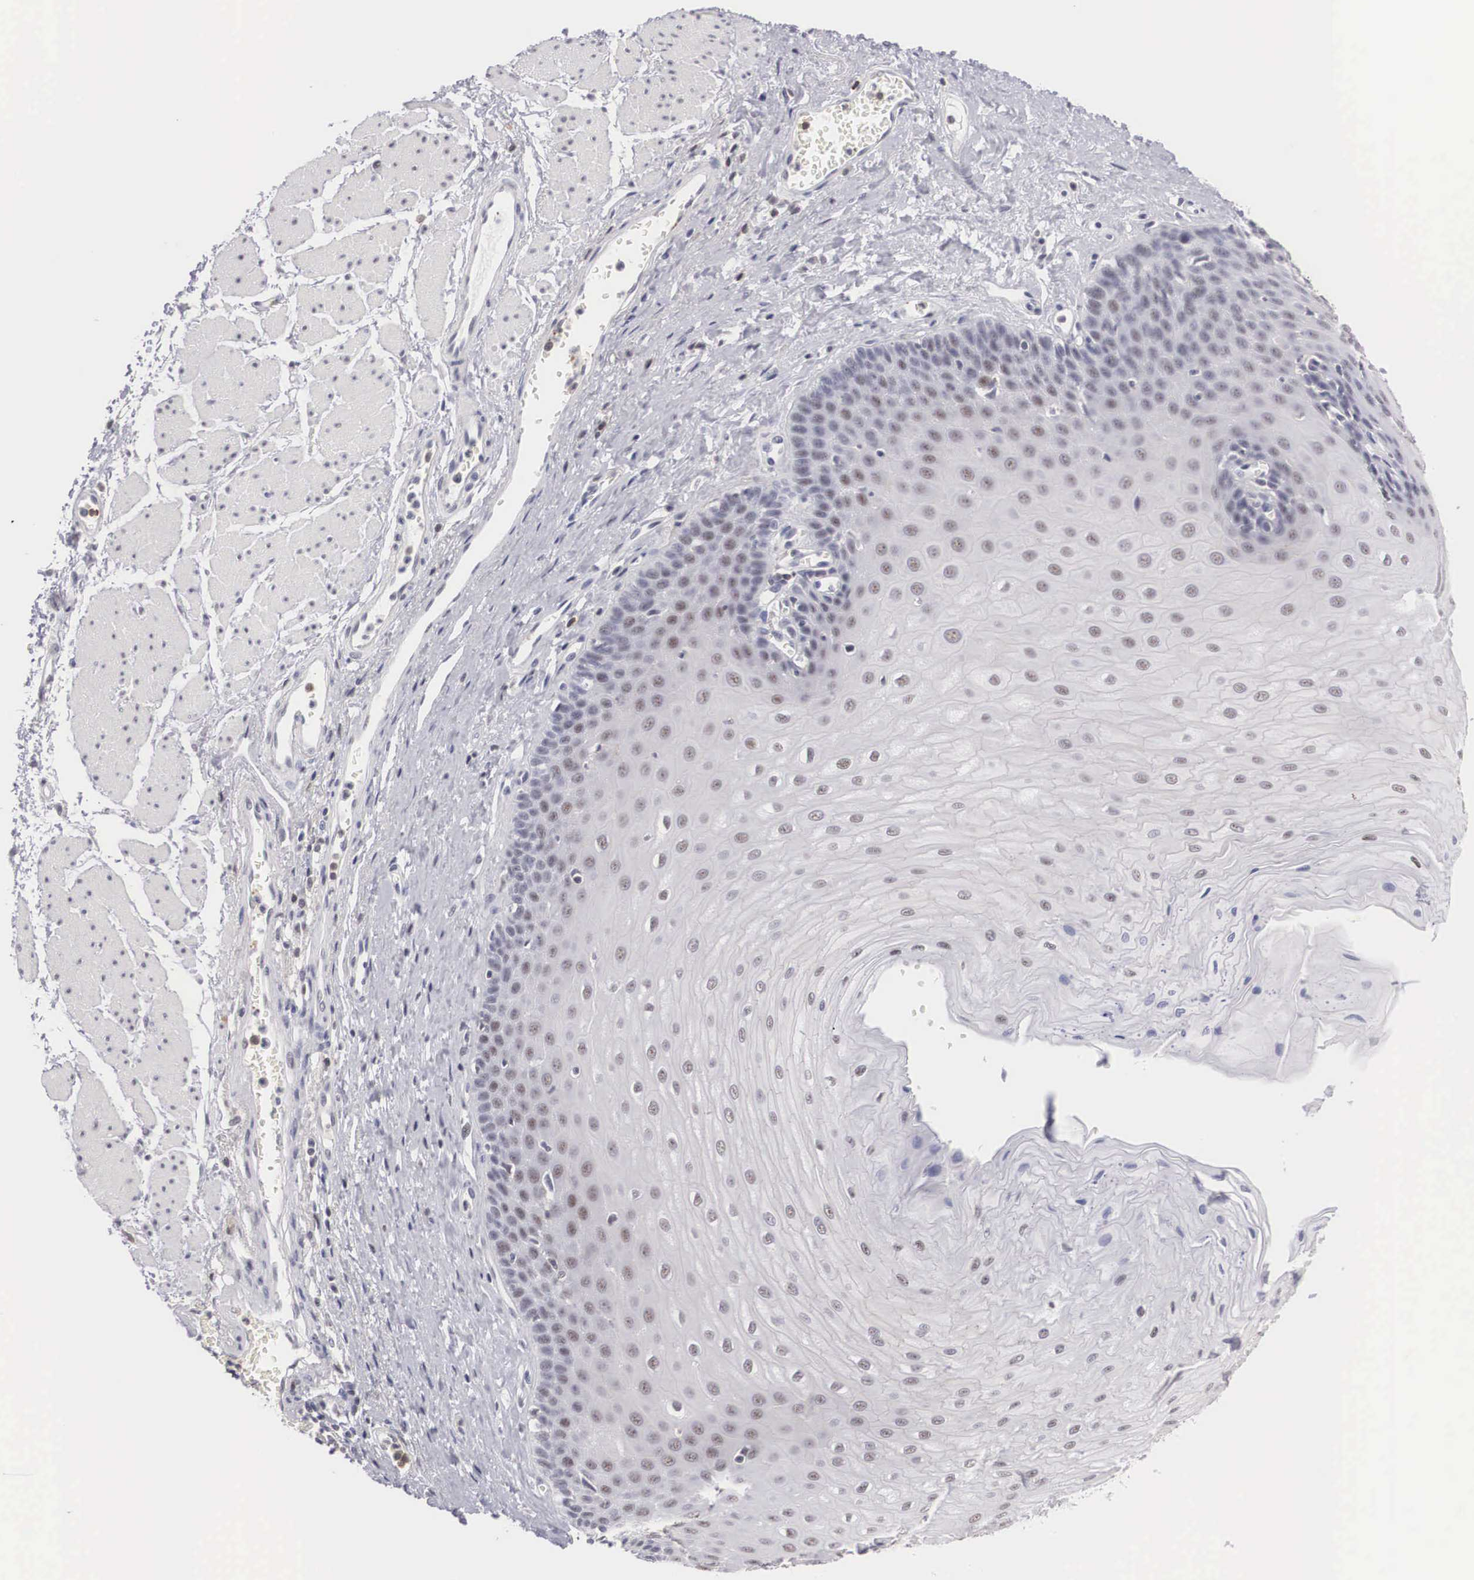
{"staining": {"intensity": "negative", "quantity": "none", "location": "none"}, "tissue": "esophagus", "cell_type": "Squamous epithelial cells", "image_type": "normal", "snomed": [{"axis": "morphology", "description": "Normal tissue, NOS"}, {"axis": "topography", "description": "Esophagus"}], "caption": "DAB immunohistochemical staining of unremarkable human esophagus displays no significant expression in squamous epithelial cells.", "gene": "FAM47A", "patient": {"sex": "male", "age": 65}}